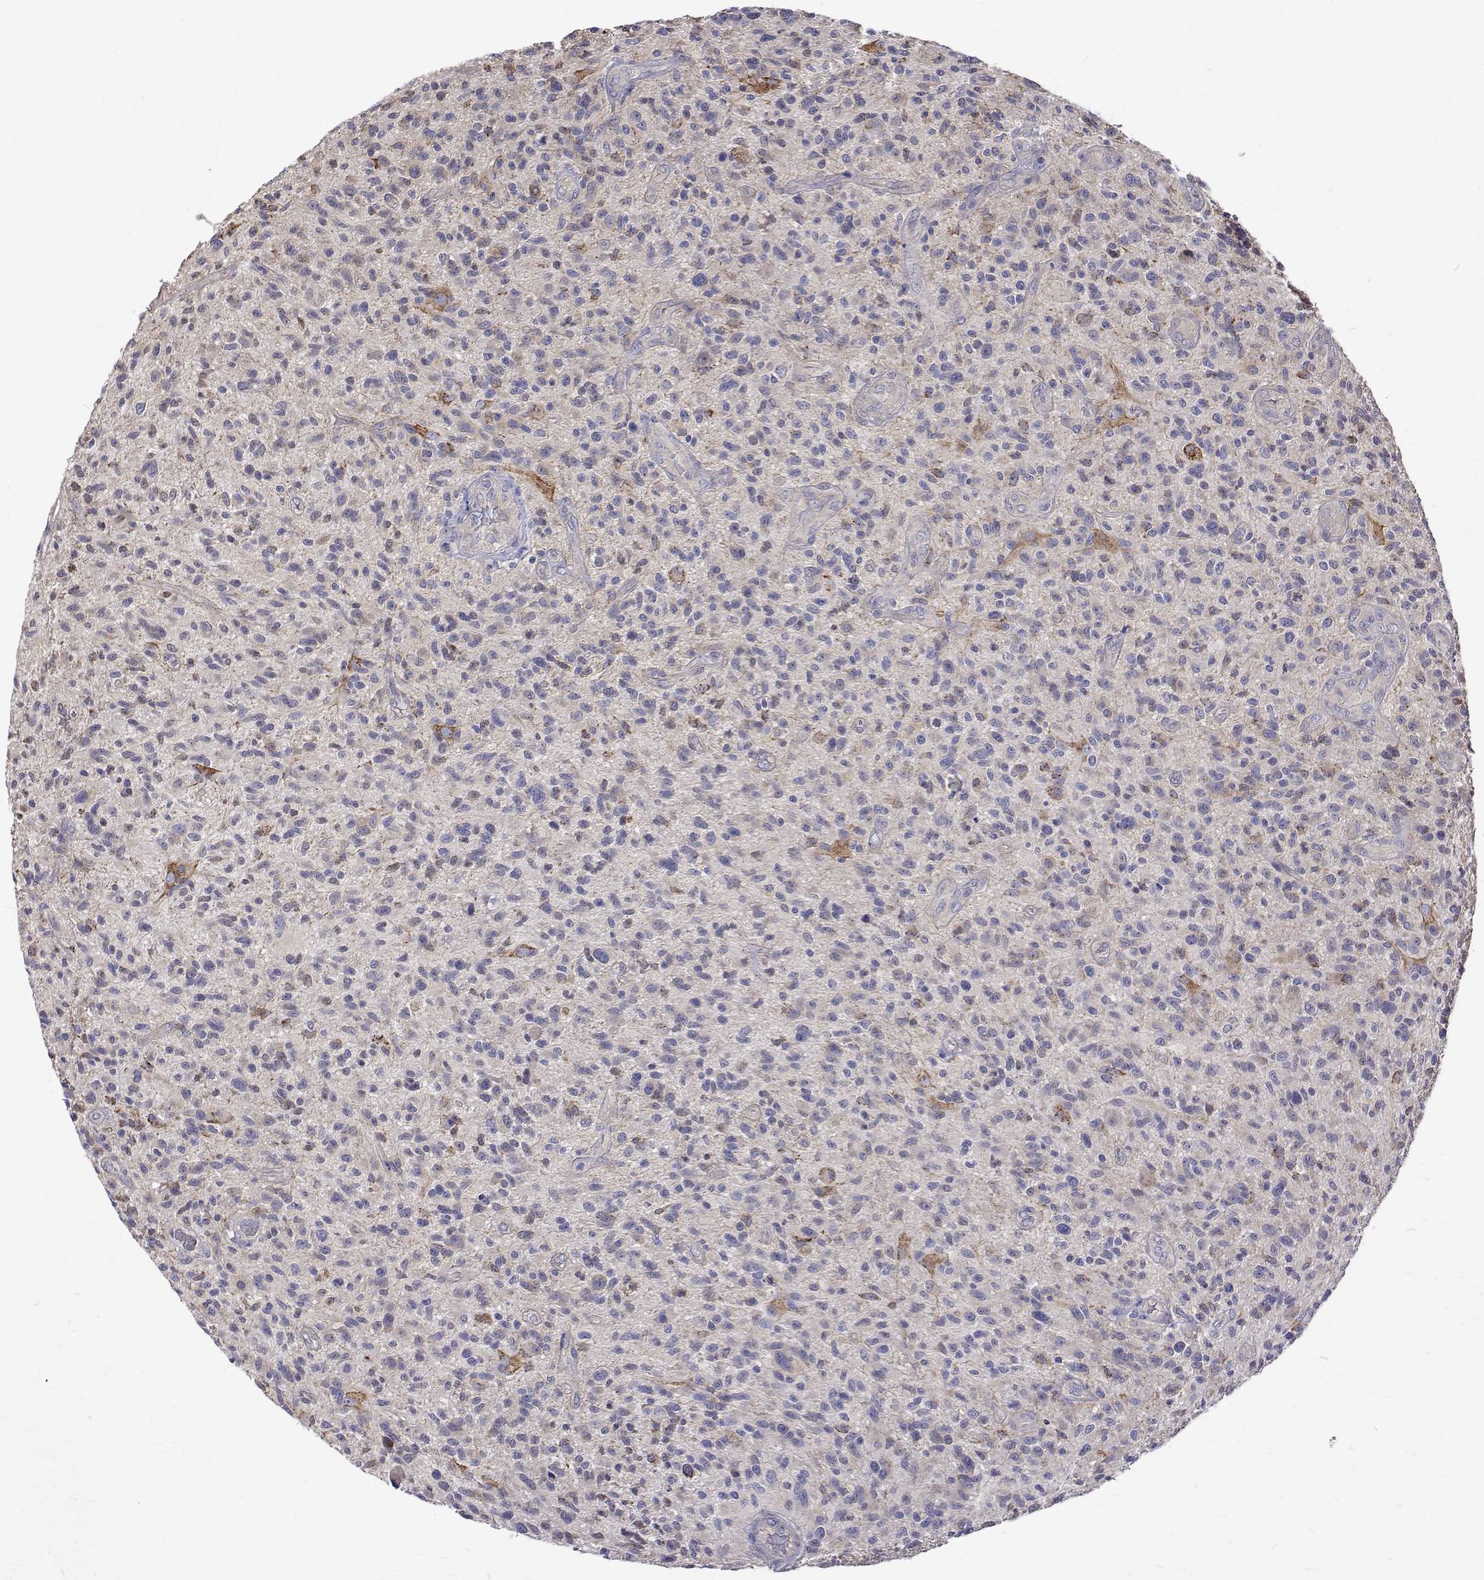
{"staining": {"intensity": "negative", "quantity": "none", "location": "none"}, "tissue": "glioma", "cell_type": "Tumor cells", "image_type": "cancer", "snomed": [{"axis": "morphology", "description": "Glioma, malignant, High grade"}, {"axis": "topography", "description": "Brain"}], "caption": "Tumor cells show no significant protein positivity in malignant glioma (high-grade).", "gene": "PADI1", "patient": {"sex": "male", "age": 47}}